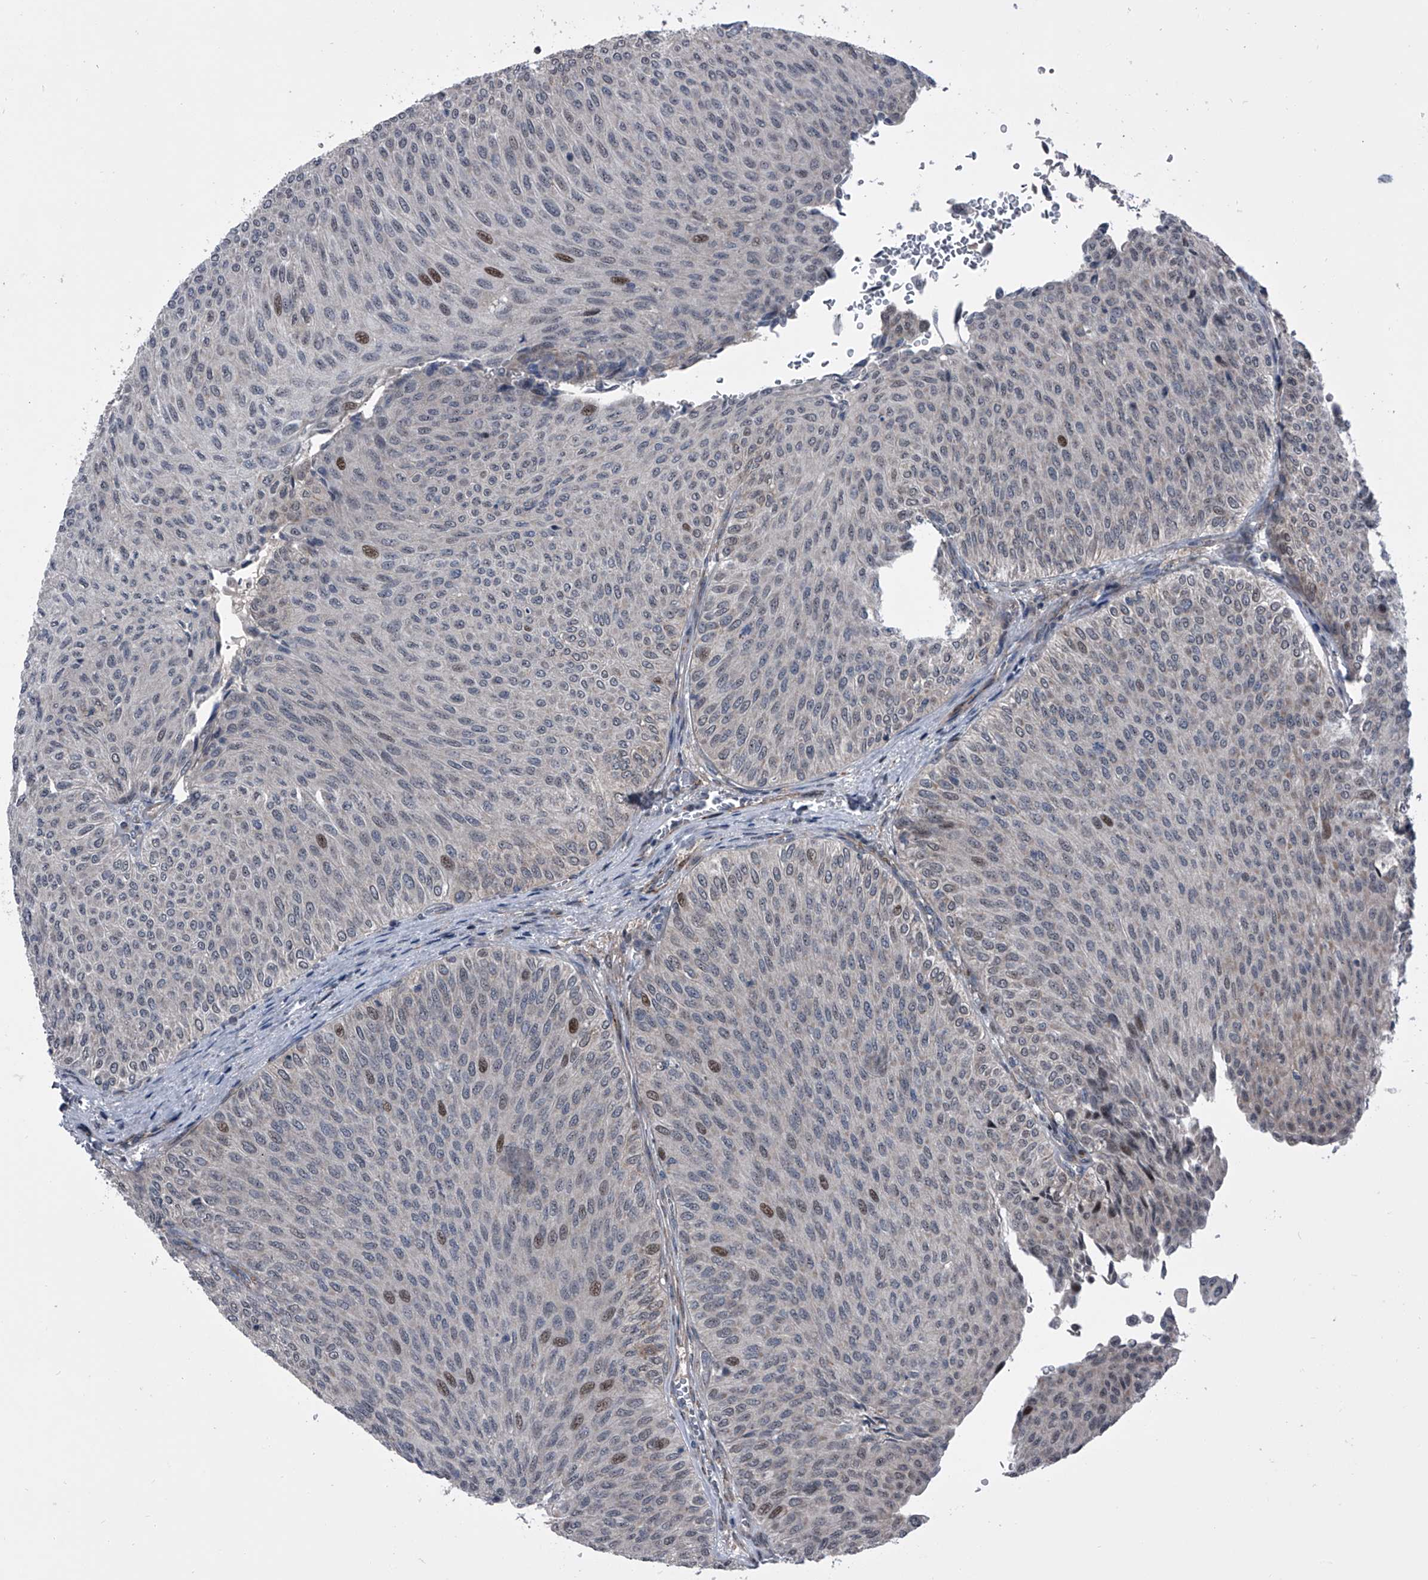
{"staining": {"intensity": "moderate", "quantity": "<25%", "location": "nuclear"}, "tissue": "urothelial cancer", "cell_type": "Tumor cells", "image_type": "cancer", "snomed": [{"axis": "morphology", "description": "Urothelial carcinoma, Low grade"}, {"axis": "topography", "description": "Urinary bladder"}], "caption": "Moderate nuclear protein positivity is appreciated in about <25% of tumor cells in urothelial carcinoma (low-grade). Nuclei are stained in blue.", "gene": "ELK4", "patient": {"sex": "male", "age": 78}}